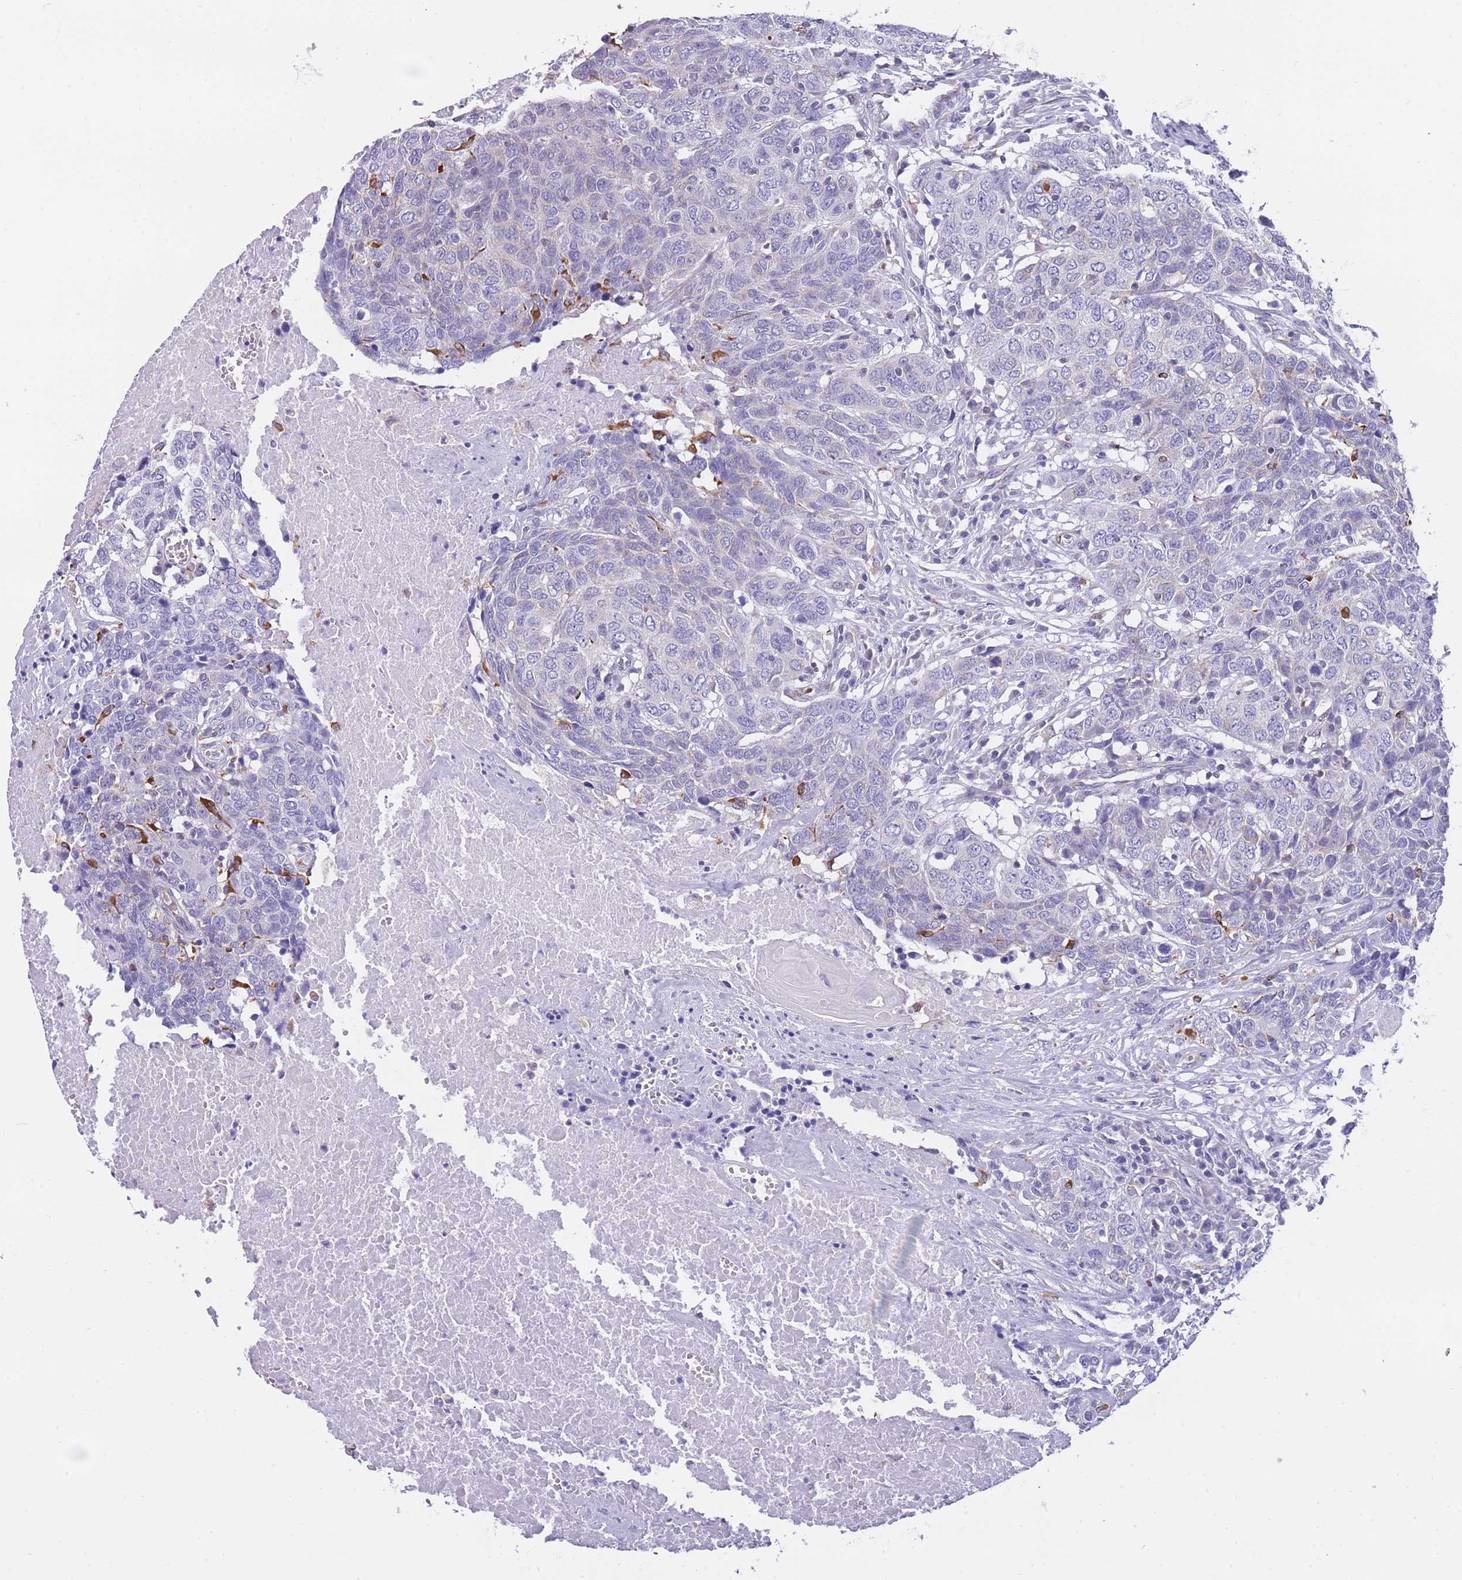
{"staining": {"intensity": "negative", "quantity": "none", "location": "none"}, "tissue": "head and neck cancer", "cell_type": "Tumor cells", "image_type": "cancer", "snomed": [{"axis": "morphology", "description": "Squamous cell carcinoma, NOS"}, {"axis": "topography", "description": "Head-Neck"}], "caption": "Immunohistochemistry (IHC) of human head and neck cancer reveals no positivity in tumor cells.", "gene": "ZNF662", "patient": {"sex": "male", "age": 66}}